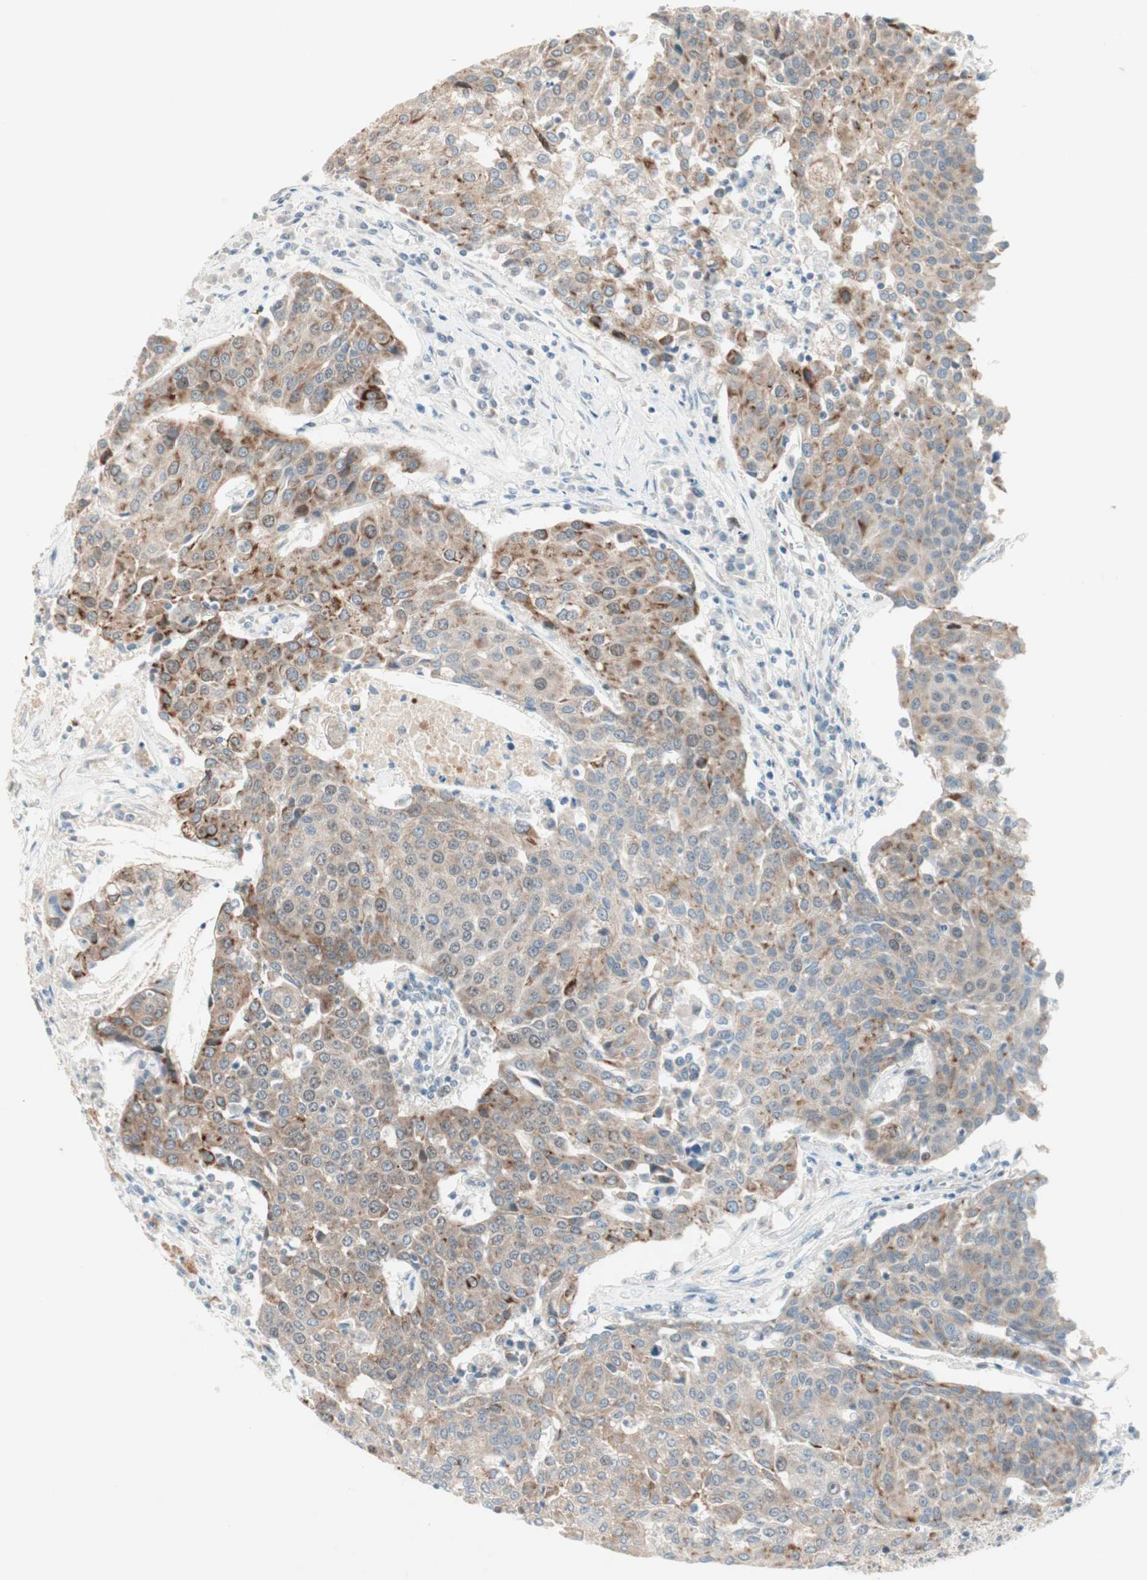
{"staining": {"intensity": "moderate", "quantity": ">75%", "location": "cytoplasmic/membranous"}, "tissue": "urothelial cancer", "cell_type": "Tumor cells", "image_type": "cancer", "snomed": [{"axis": "morphology", "description": "Urothelial carcinoma, High grade"}, {"axis": "topography", "description": "Urinary bladder"}], "caption": "Urothelial cancer stained with DAB (3,3'-diaminobenzidine) IHC reveals medium levels of moderate cytoplasmic/membranous positivity in approximately >75% of tumor cells.", "gene": "ZNF37A", "patient": {"sex": "female", "age": 85}}